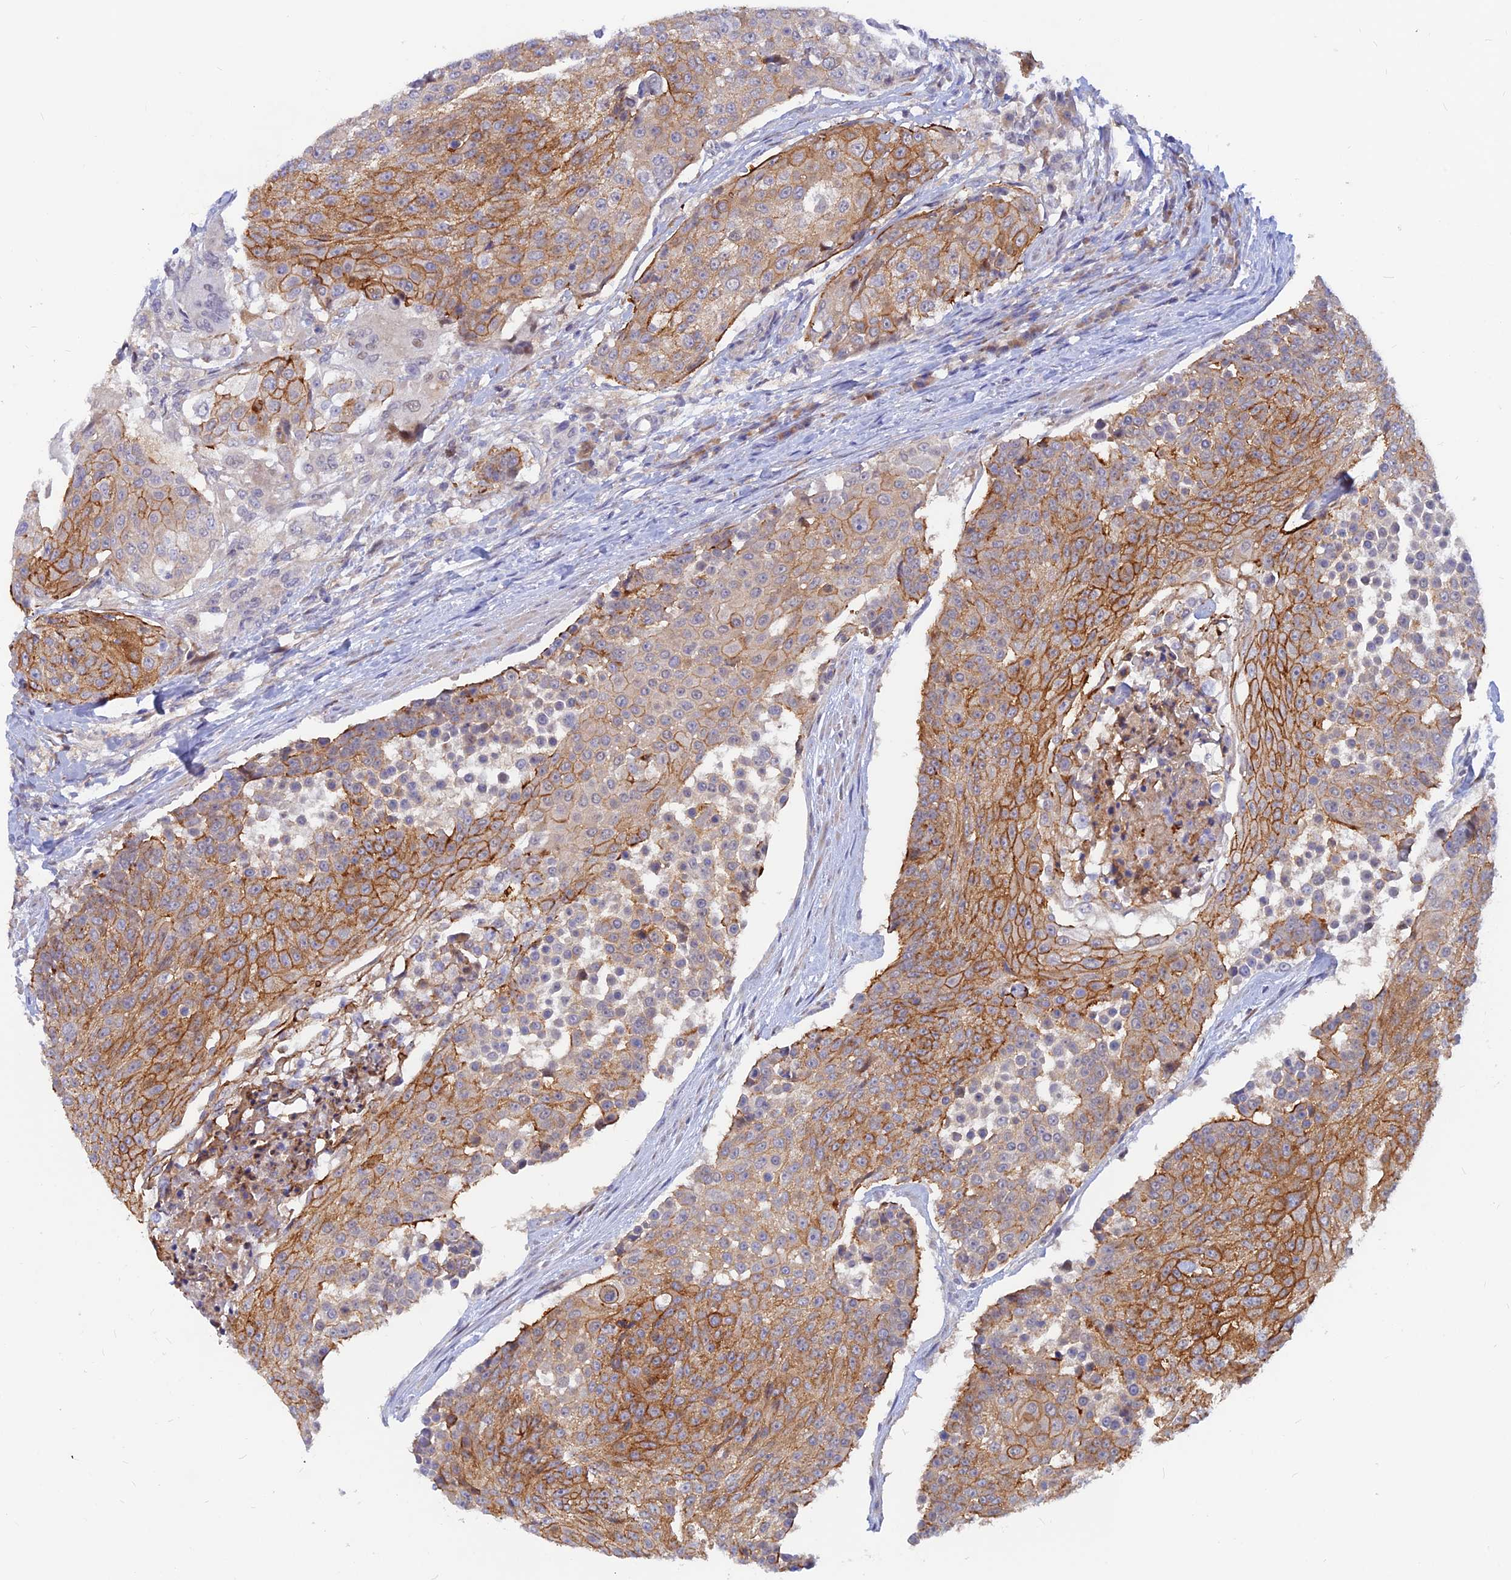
{"staining": {"intensity": "moderate", "quantity": ">75%", "location": "cytoplasmic/membranous"}, "tissue": "urothelial cancer", "cell_type": "Tumor cells", "image_type": "cancer", "snomed": [{"axis": "morphology", "description": "Urothelial carcinoma, High grade"}, {"axis": "topography", "description": "Urinary bladder"}], "caption": "A histopathology image of human urothelial cancer stained for a protein demonstrates moderate cytoplasmic/membranous brown staining in tumor cells. Using DAB (3,3'-diaminobenzidine) (brown) and hematoxylin (blue) stains, captured at high magnification using brightfield microscopy.", "gene": "DNAJC16", "patient": {"sex": "female", "age": 63}}